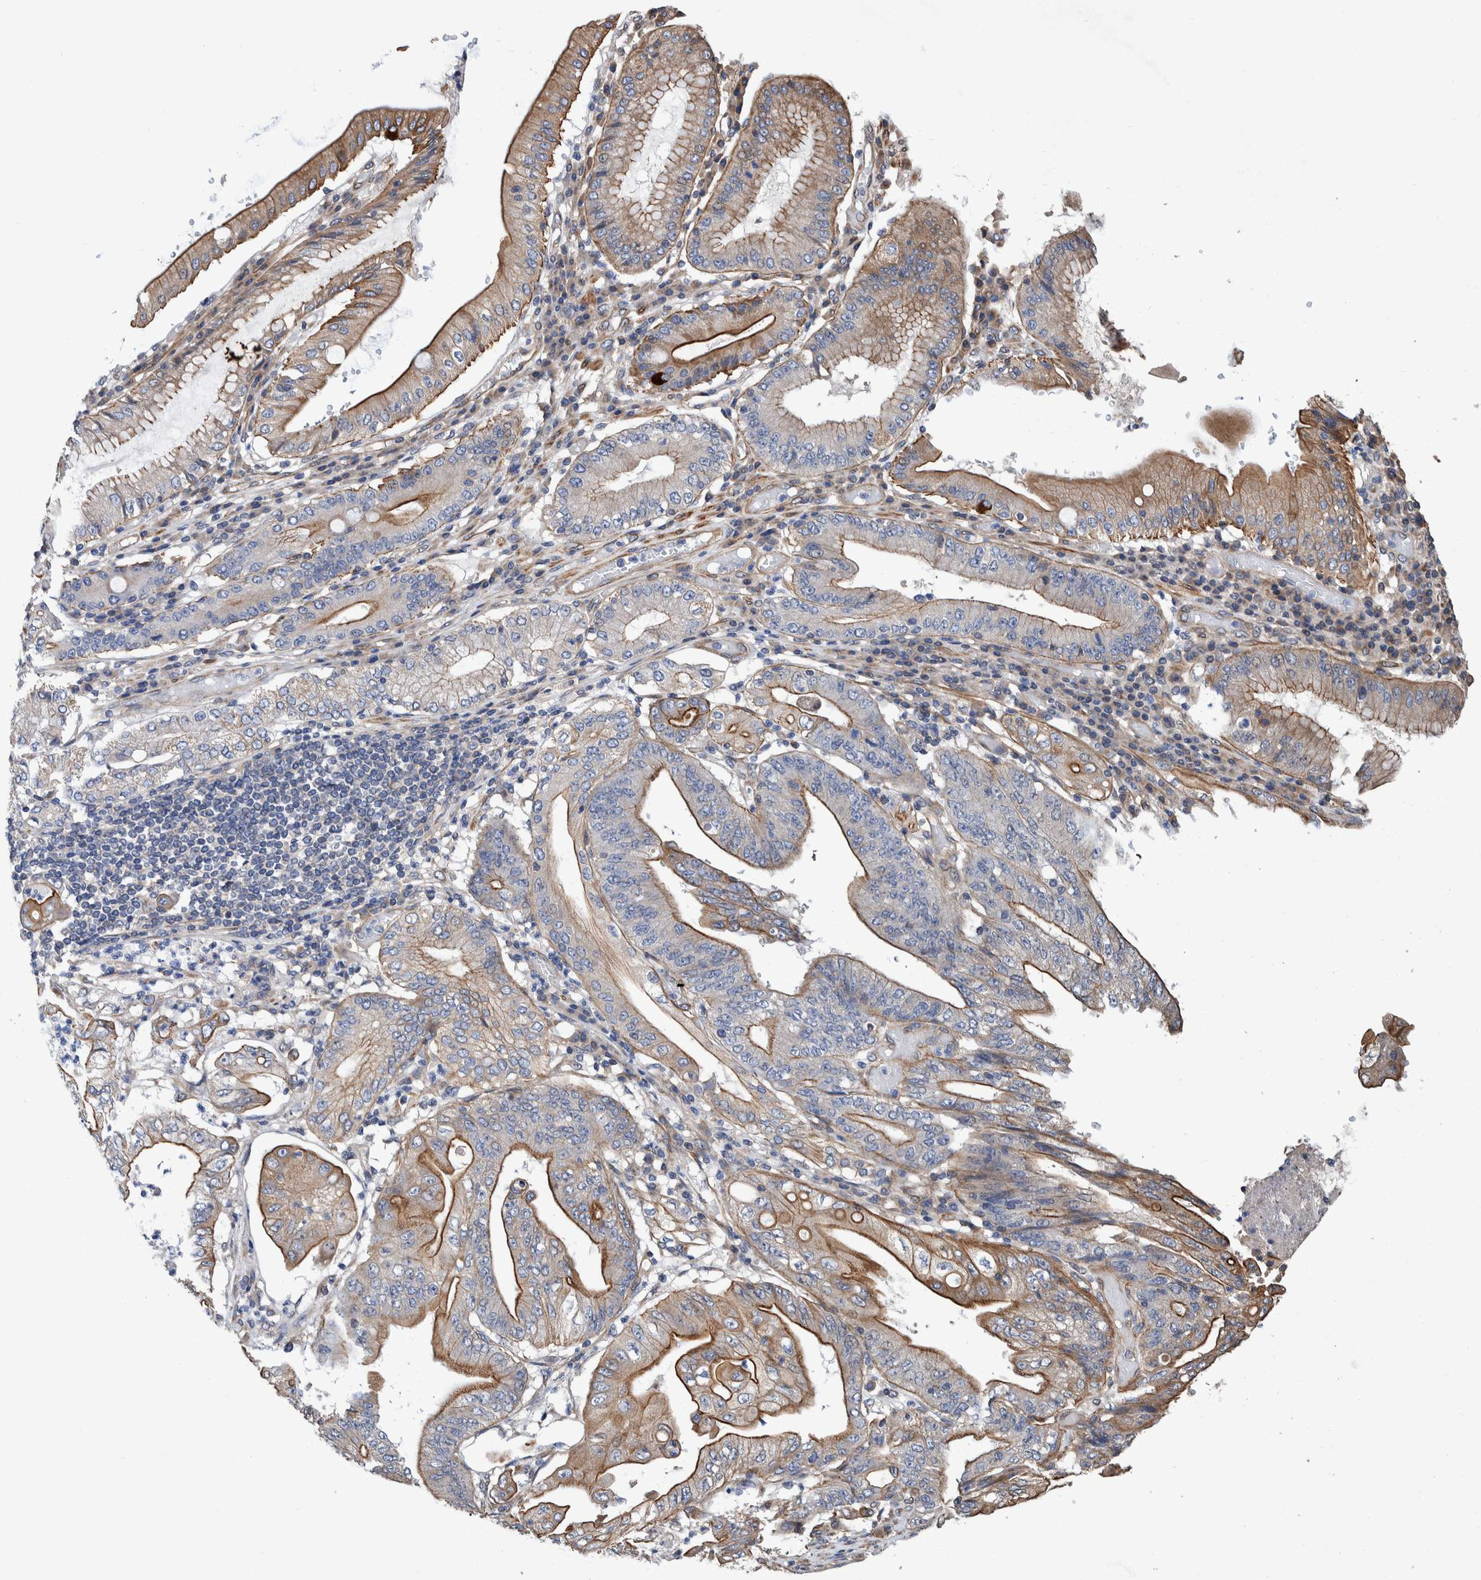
{"staining": {"intensity": "strong", "quantity": "<25%", "location": "cytoplasmic/membranous"}, "tissue": "stomach cancer", "cell_type": "Tumor cells", "image_type": "cancer", "snomed": [{"axis": "morphology", "description": "Adenocarcinoma, NOS"}, {"axis": "topography", "description": "Stomach"}], "caption": "Immunohistochemical staining of adenocarcinoma (stomach) displays strong cytoplasmic/membranous protein expression in about <25% of tumor cells.", "gene": "SLC45A4", "patient": {"sex": "female", "age": 73}}